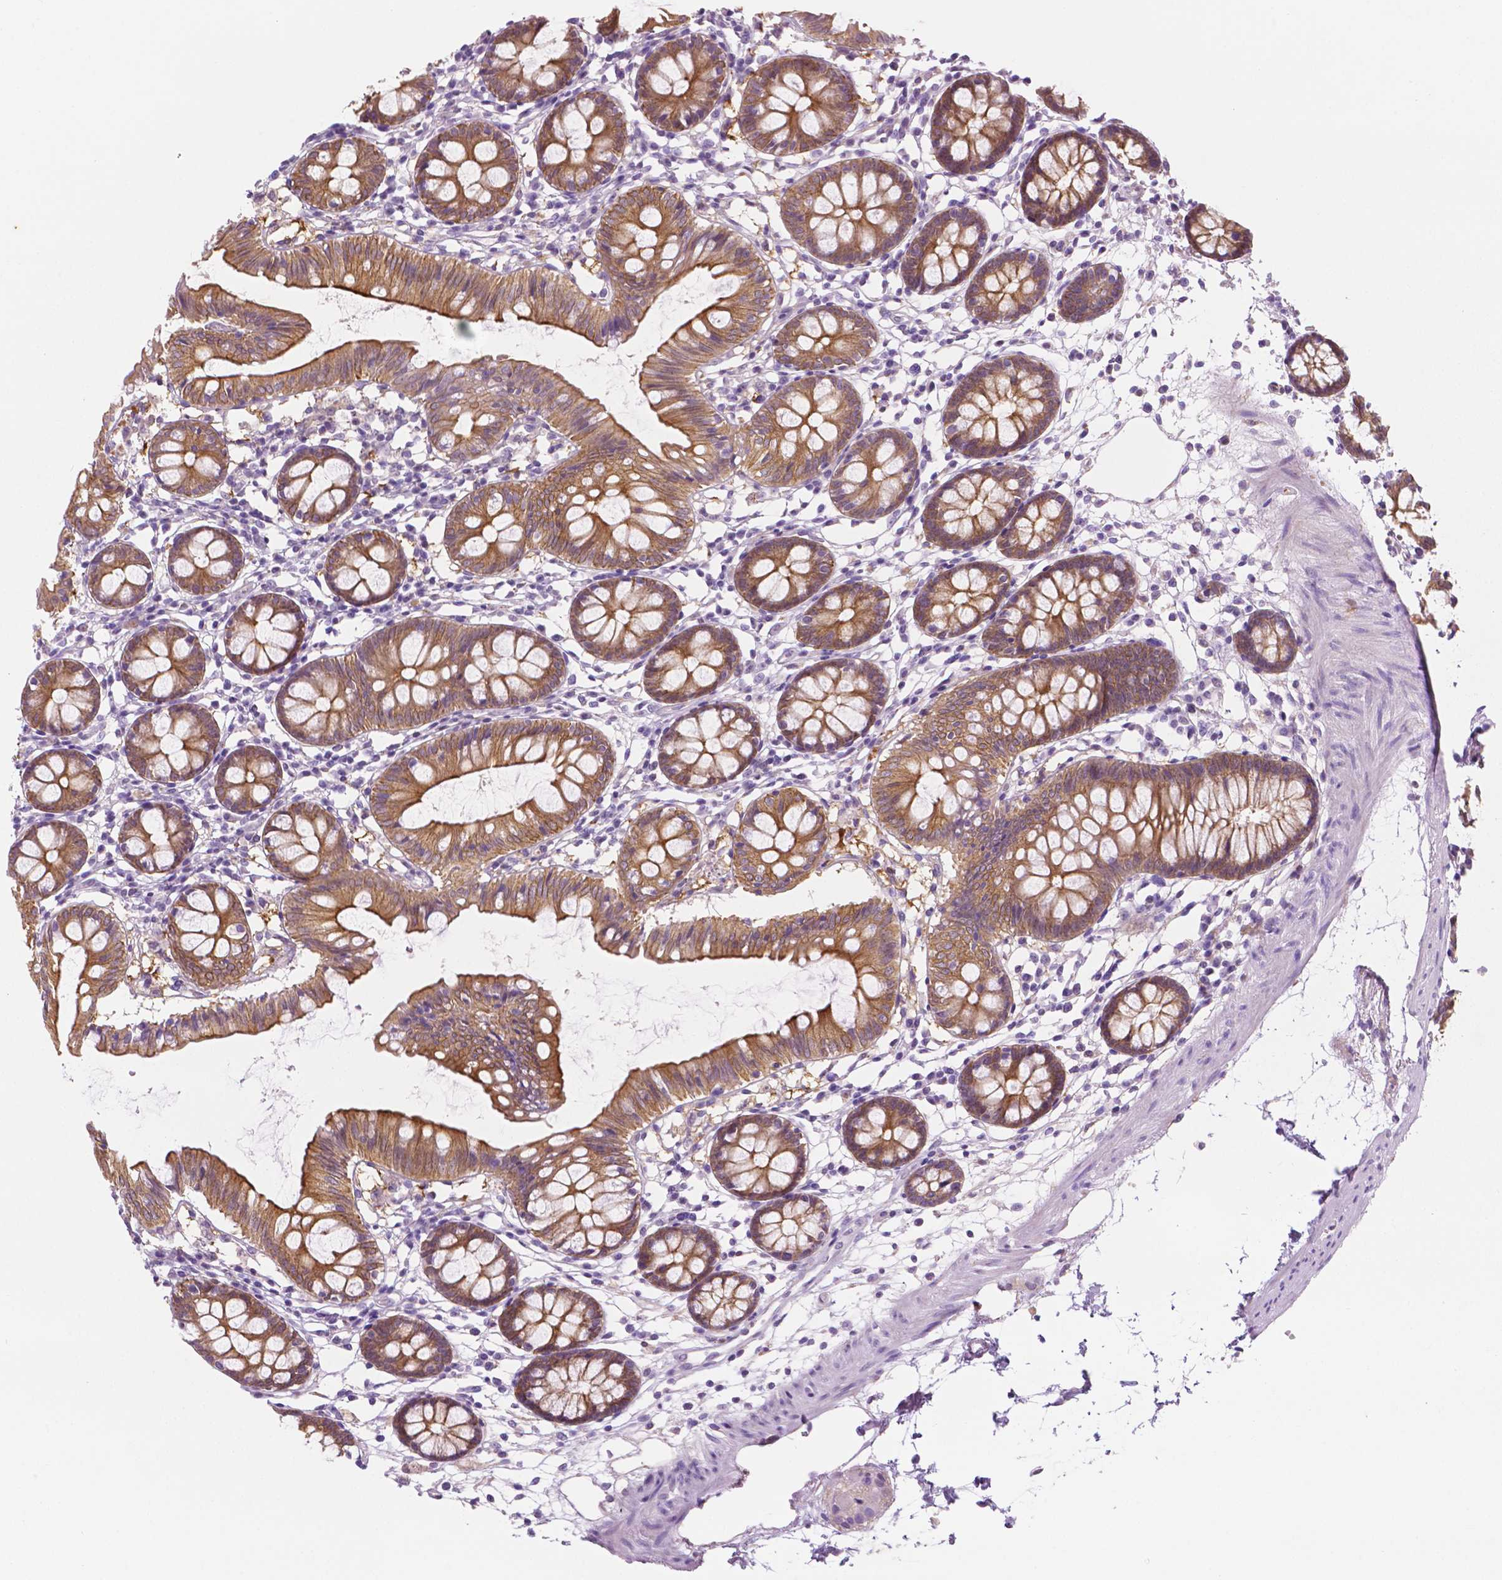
{"staining": {"intensity": "weak", "quantity": "25%-75%", "location": "cytoplasmic/membranous"}, "tissue": "colon", "cell_type": "Endothelial cells", "image_type": "normal", "snomed": [{"axis": "morphology", "description": "Normal tissue, NOS"}, {"axis": "topography", "description": "Colon"}], "caption": "Human colon stained with a brown dye exhibits weak cytoplasmic/membranous positive positivity in about 25%-75% of endothelial cells.", "gene": "EPPK1", "patient": {"sex": "female", "age": 84}}